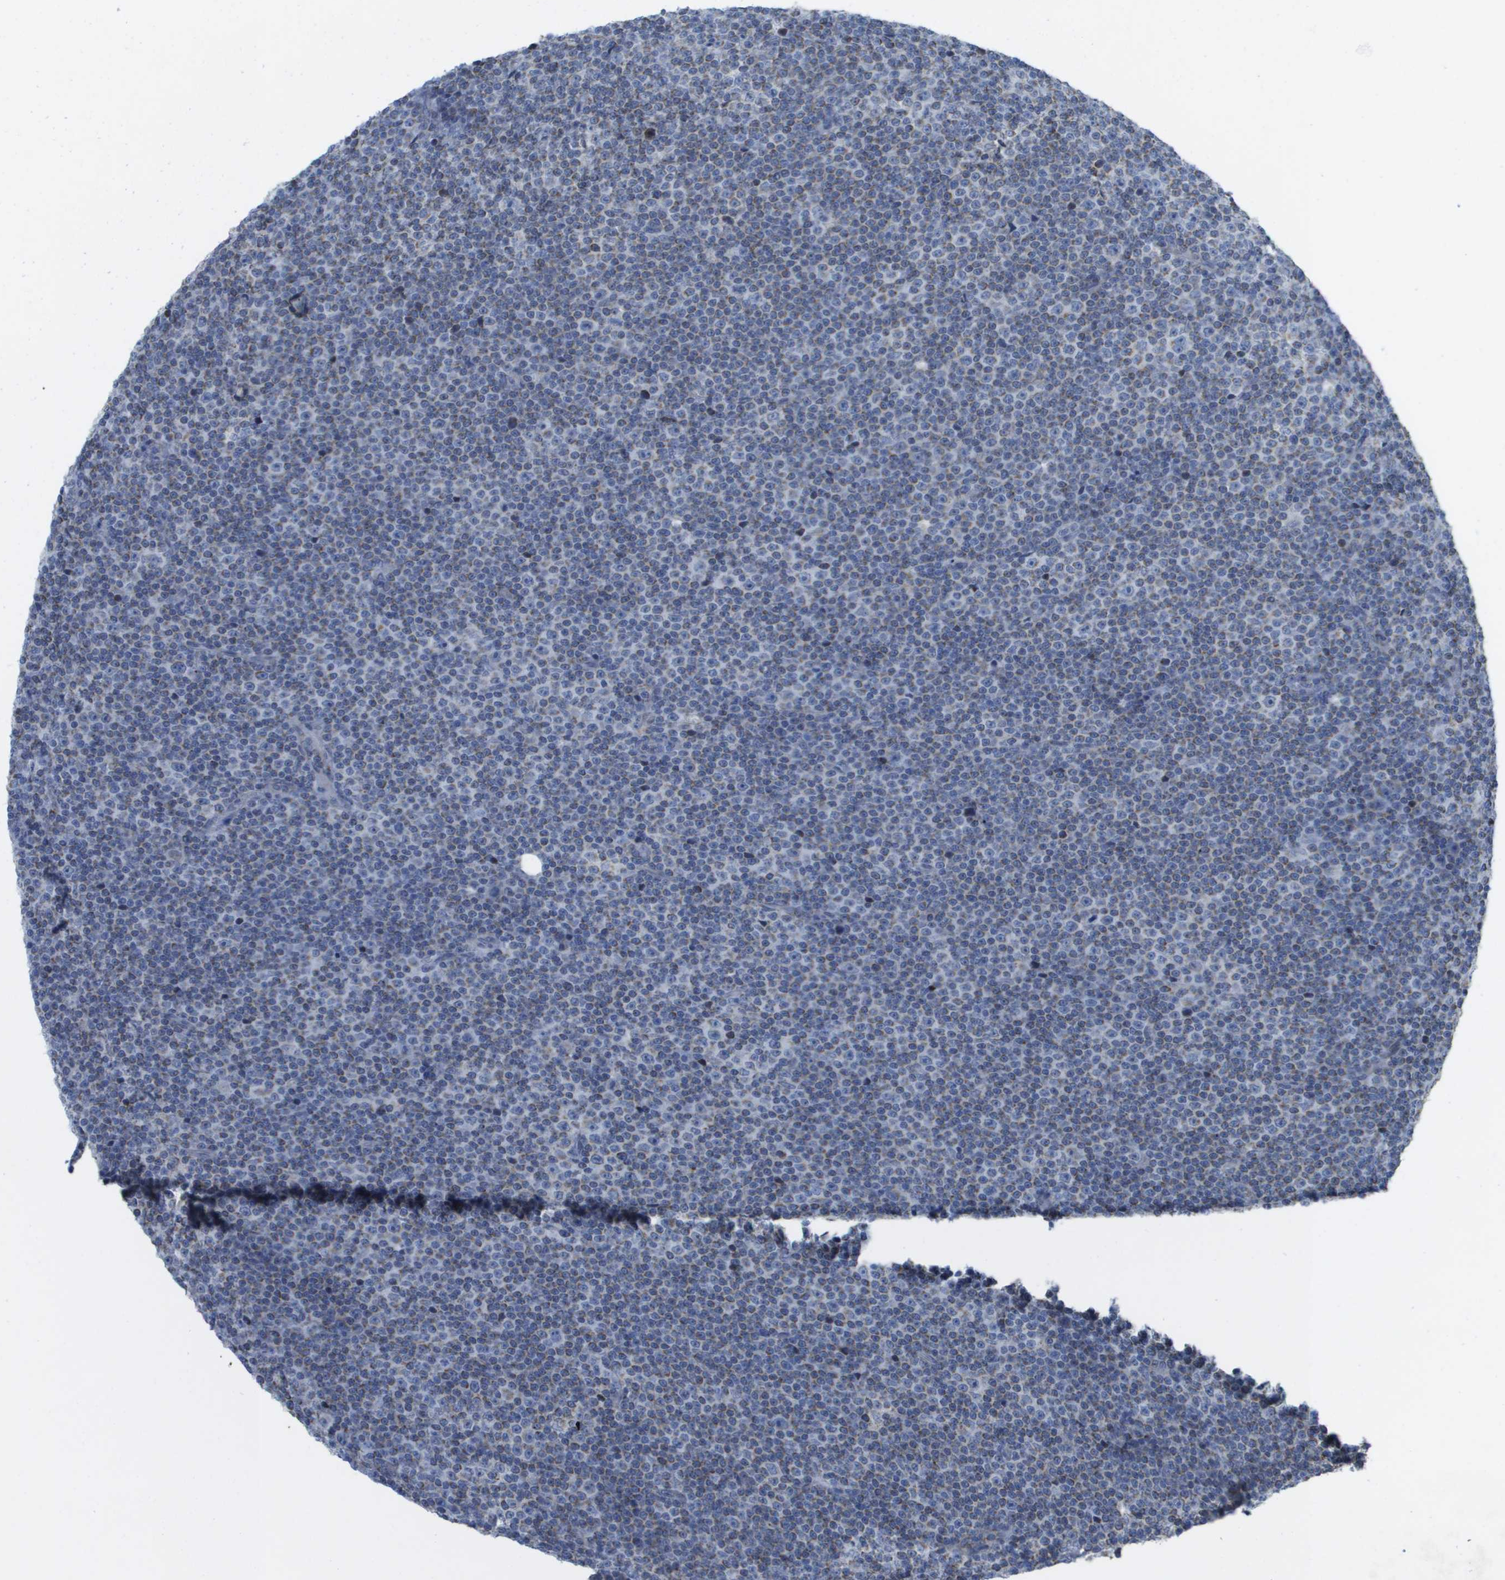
{"staining": {"intensity": "negative", "quantity": "none", "location": "none"}, "tissue": "lymphoma", "cell_type": "Tumor cells", "image_type": "cancer", "snomed": [{"axis": "morphology", "description": "Malignant lymphoma, non-Hodgkin's type, Low grade"}, {"axis": "topography", "description": "Lymph node"}], "caption": "This is a photomicrograph of IHC staining of lymphoma, which shows no expression in tumor cells.", "gene": "TMEM223", "patient": {"sex": "female", "age": 67}}